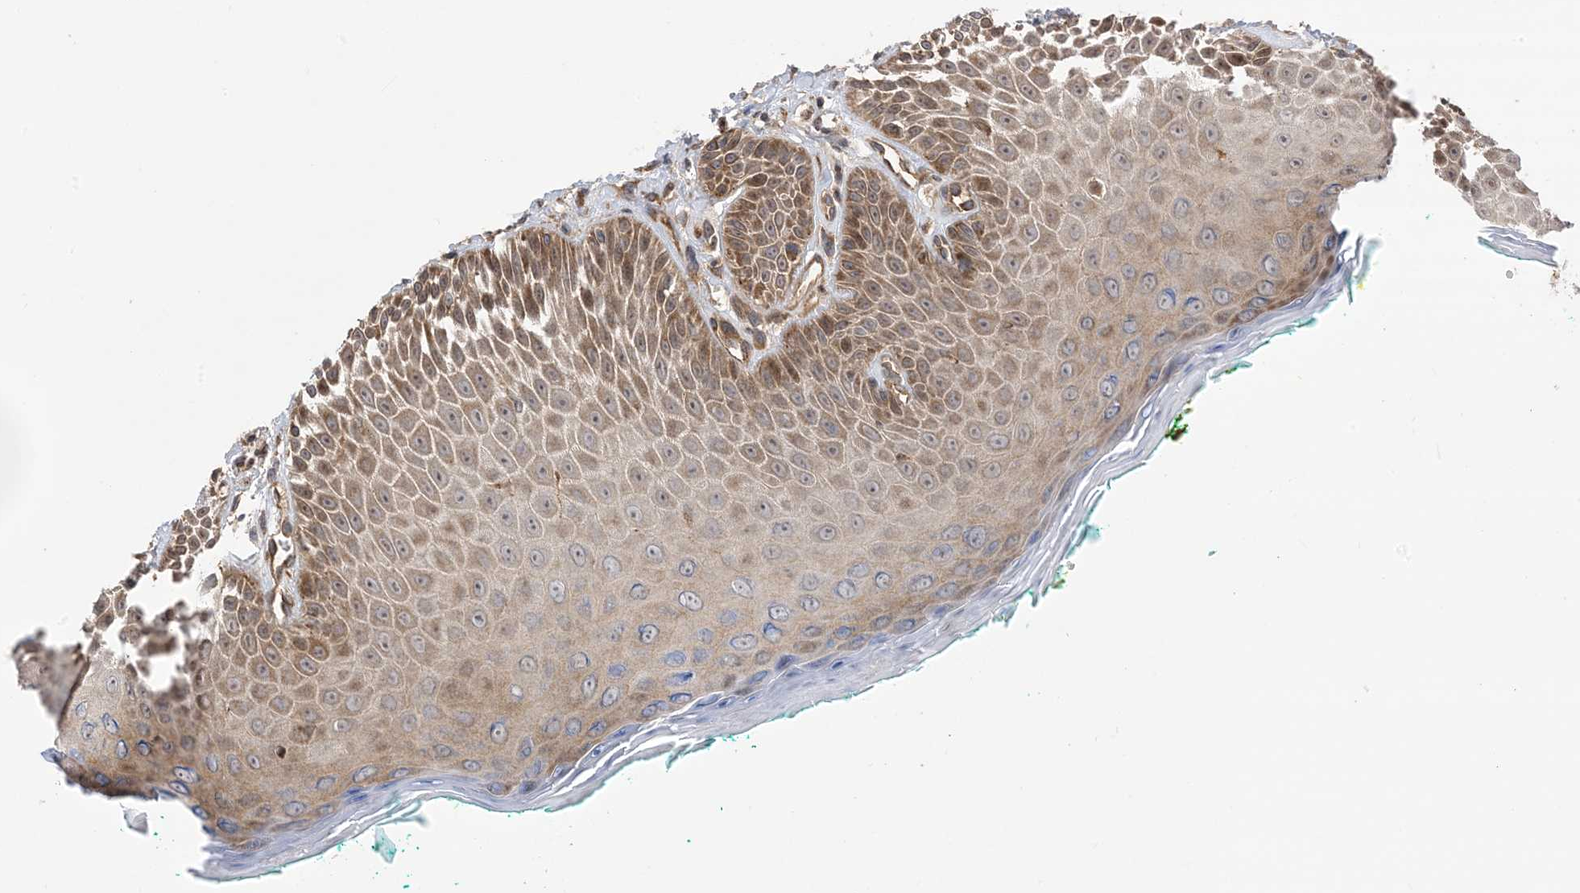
{"staining": {"intensity": "moderate", "quantity": ">75%", "location": "cytoplasmic/membranous"}, "tissue": "oral mucosa", "cell_type": "Squamous epithelial cells", "image_type": "normal", "snomed": [{"axis": "morphology", "description": "Normal tissue, NOS"}, {"axis": "topography", "description": "Oral tissue"}], "caption": "Oral mucosa stained with DAB (3,3'-diaminobenzidine) immunohistochemistry shows medium levels of moderate cytoplasmic/membranous positivity in approximately >75% of squamous epithelial cells.", "gene": "CLEC16A", "patient": {"sex": "female", "age": 70}}